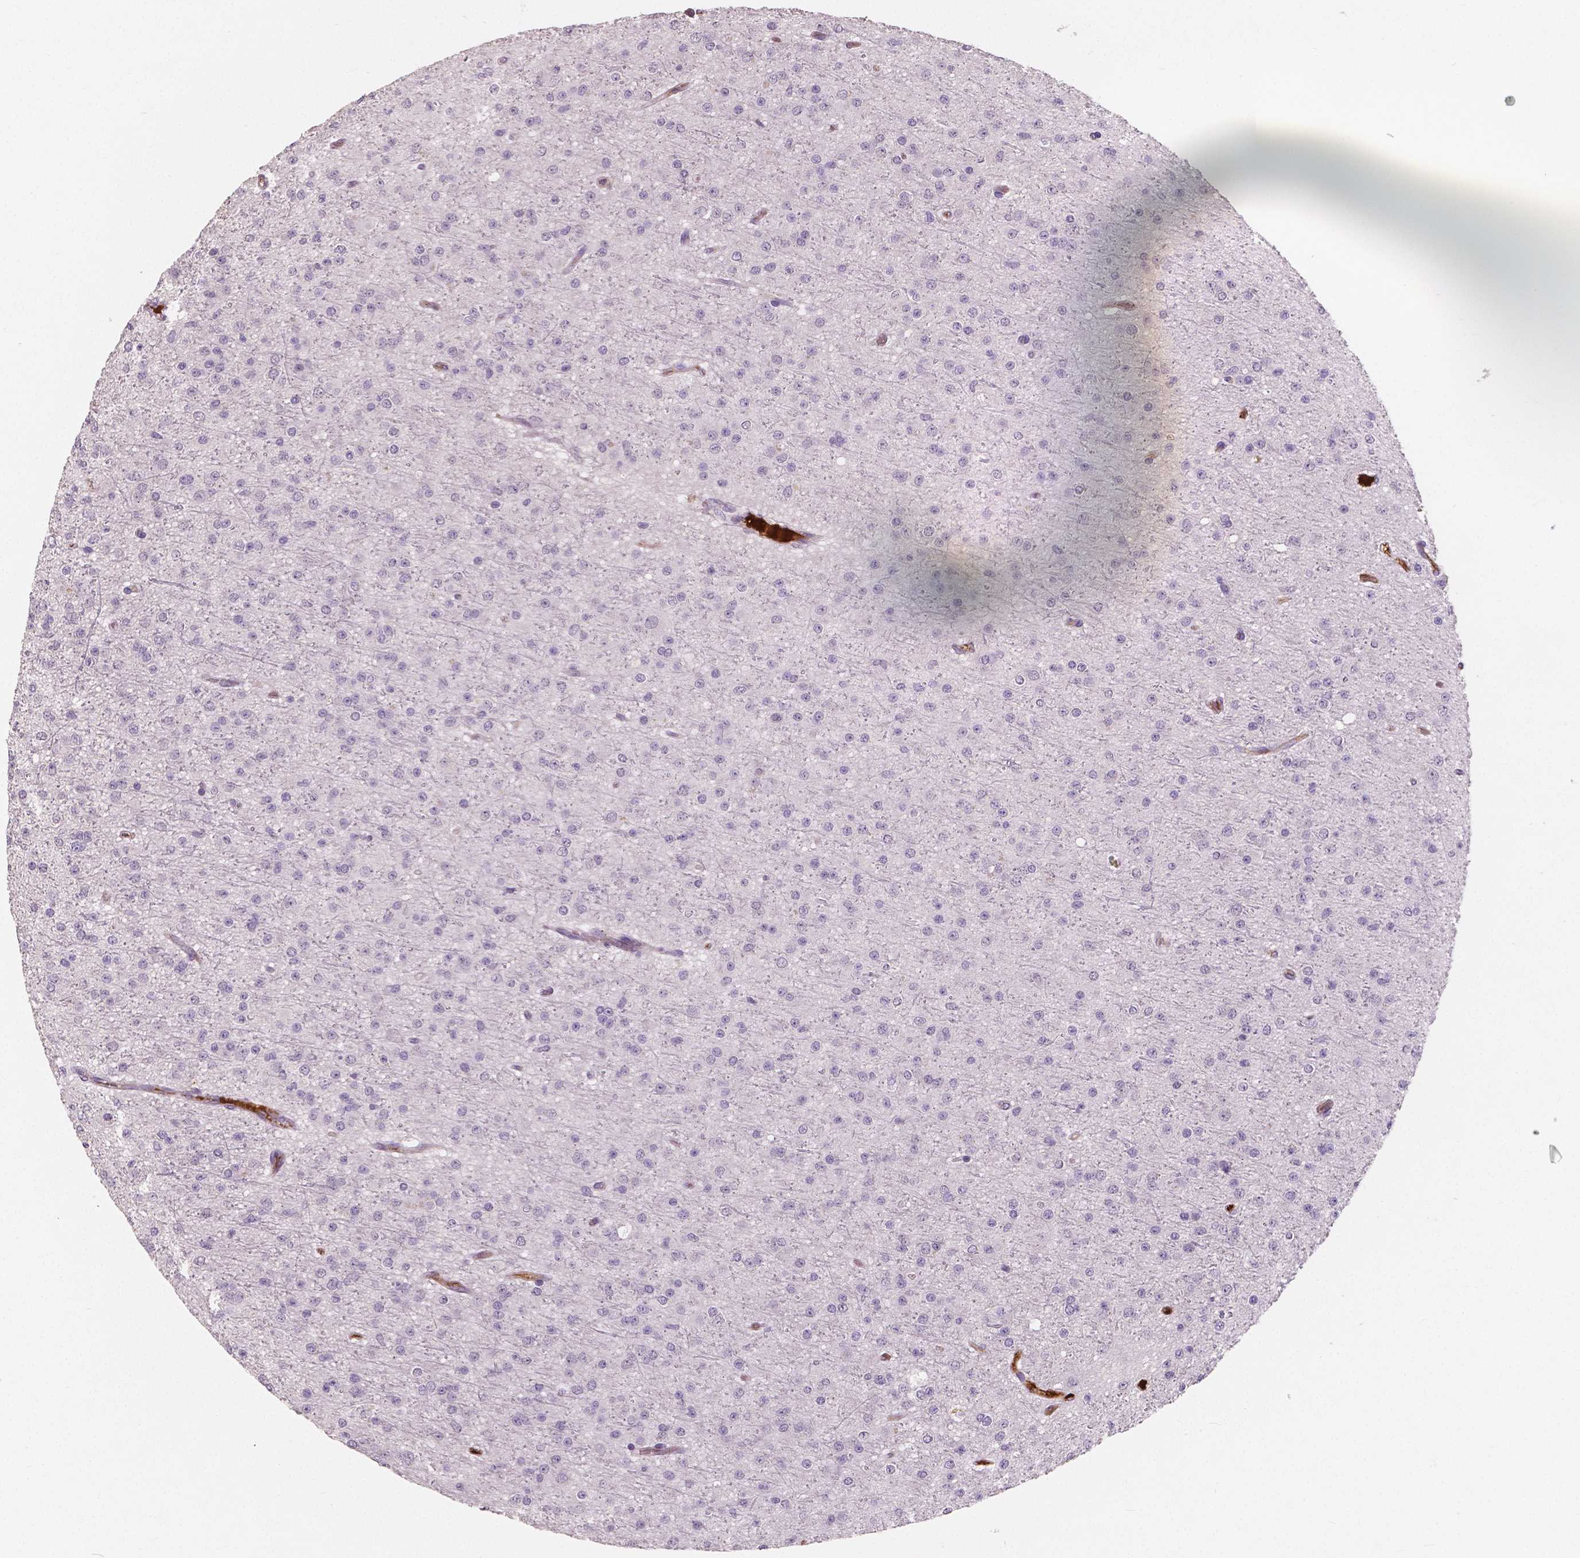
{"staining": {"intensity": "negative", "quantity": "none", "location": "none"}, "tissue": "glioma", "cell_type": "Tumor cells", "image_type": "cancer", "snomed": [{"axis": "morphology", "description": "Glioma, malignant, Low grade"}, {"axis": "topography", "description": "Brain"}], "caption": "IHC micrograph of human glioma stained for a protein (brown), which demonstrates no expression in tumor cells.", "gene": "APOA4", "patient": {"sex": "male", "age": 27}}